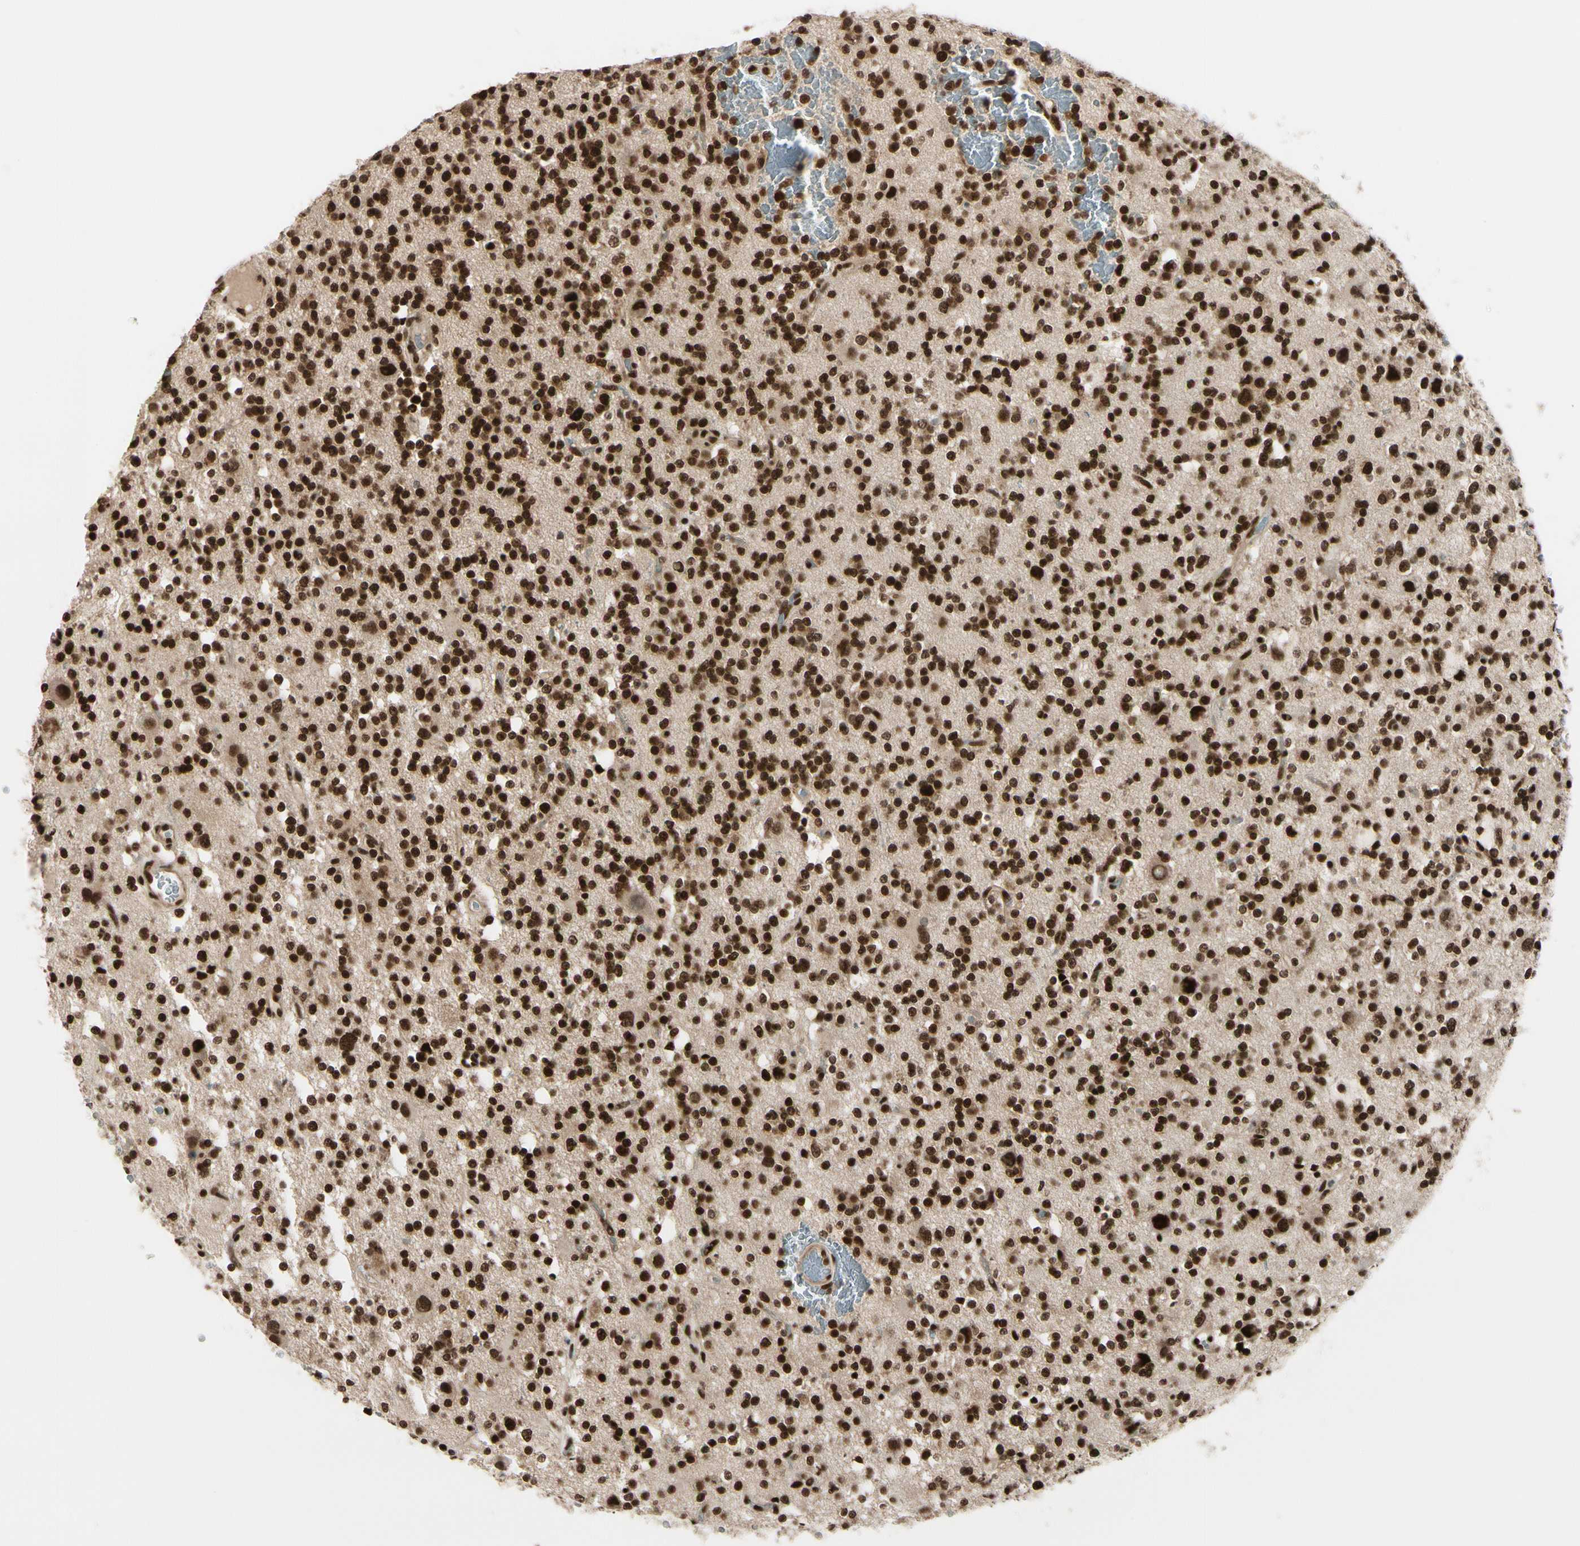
{"staining": {"intensity": "strong", "quantity": ">75%", "location": "nuclear"}, "tissue": "glioma", "cell_type": "Tumor cells", "image_type": "cancer", "snomed": [{"axis": "morphology", "description": "Glioma, malignant, High grade"}, {"axis": "topography", "description": "Brain"}], "caption": "High-grade glioma (malignant) stained for a protein displays strong nuclear positivity in tumor cells.", "gene": "CHAMP1", "patient": {"sex": "male", "age": 47}}